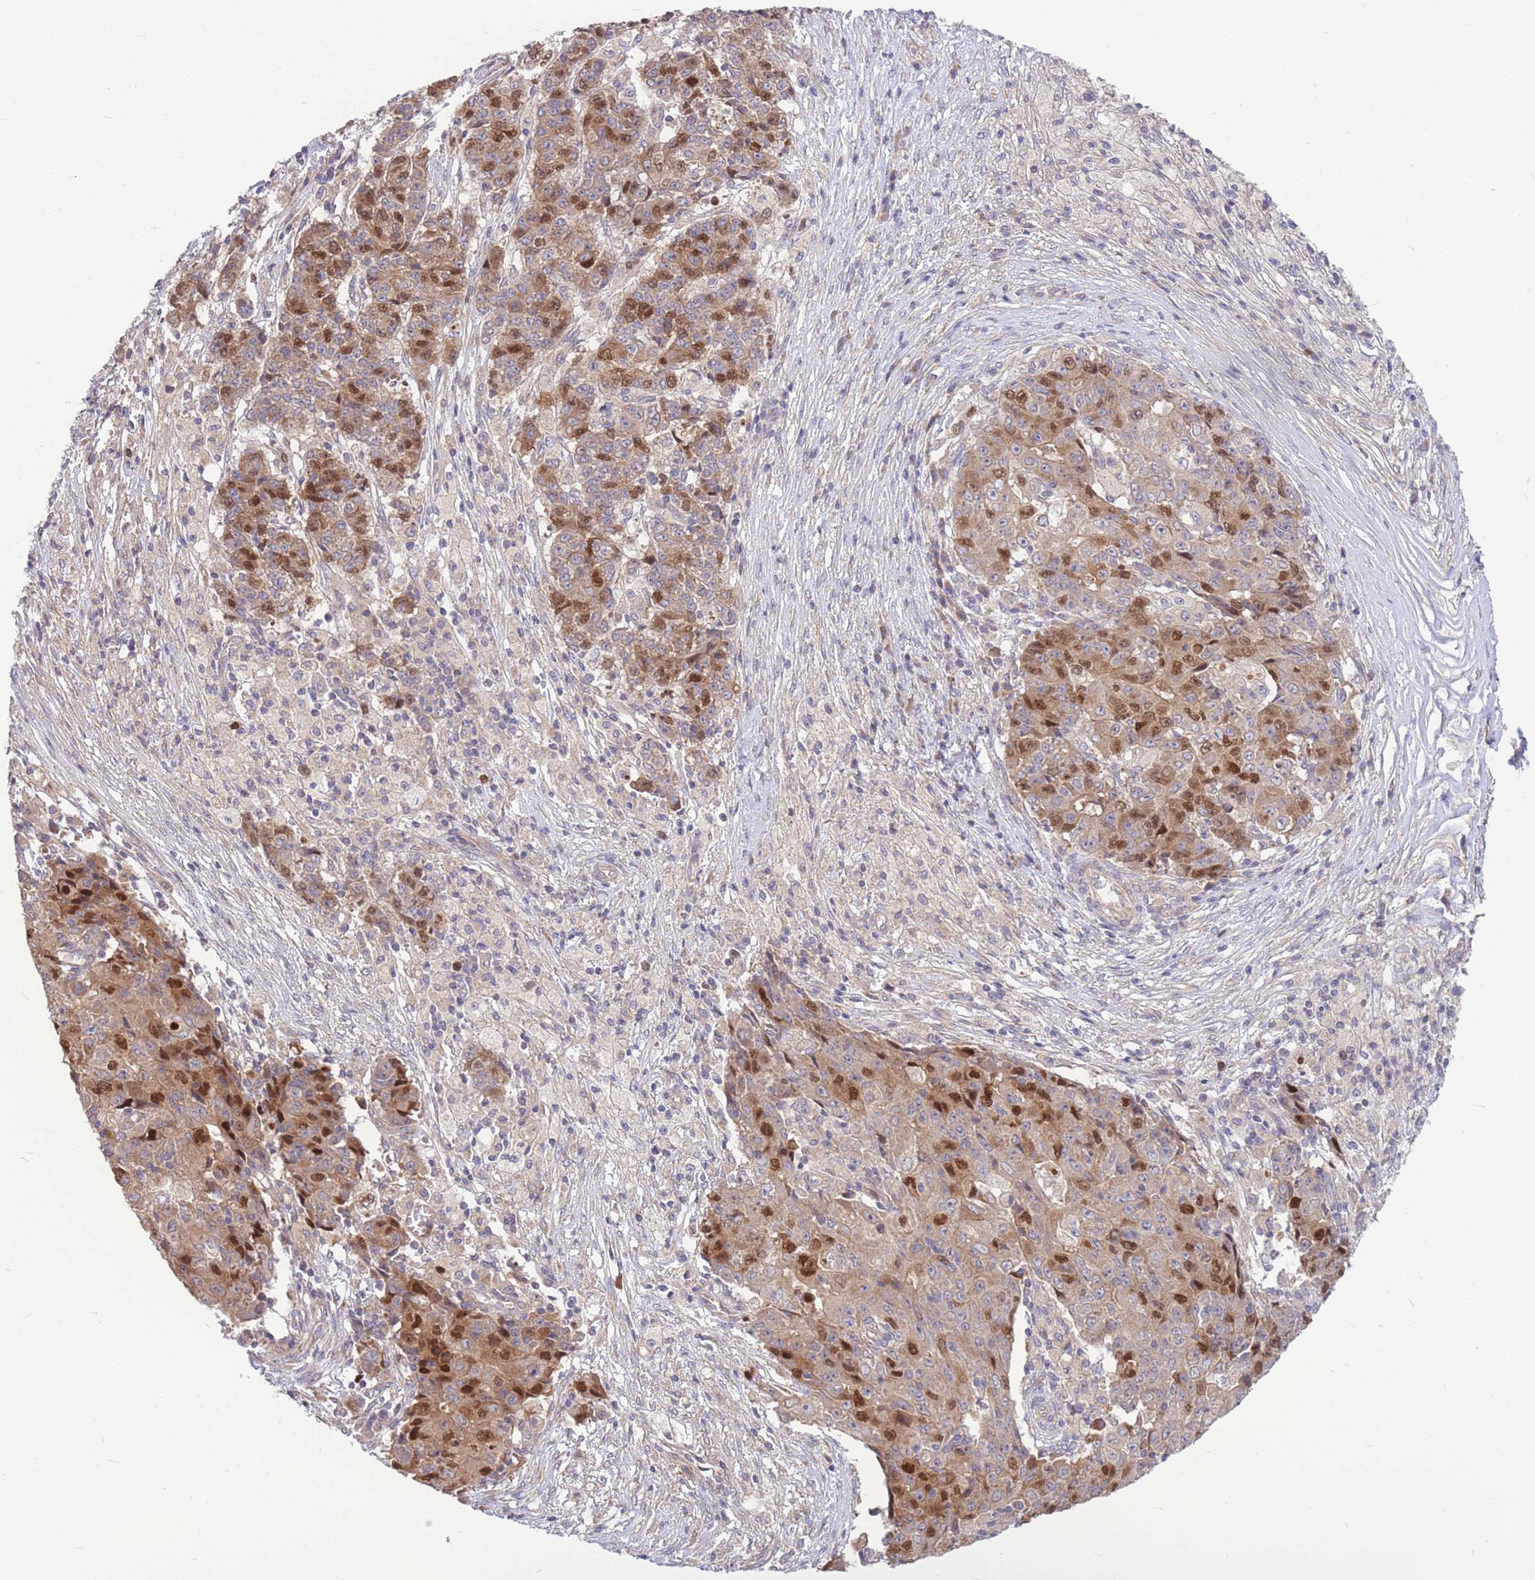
{"staining": {"intensity": "moderate", "quantity": ">75%", "location": "cytoplasmic/membranous,nuclear"}, "tissue": "ovarian cancer", "cell_type": "Tumor cells", "image_type": "cancer", "snomed": [{"axis": "morphology", "description": "Carcinoma, endometroid"}, {"axis": "topography", "description": "Ovary"}], "caption": "Immunohistochemistry of ovarian cancer exhibits medium levels of moderate cytoplasmic/membranous and nuclear staining in approximately >75% of tumor cells.", "gene": "GMNN", "patient": {"sex": "female", "age": 42}}